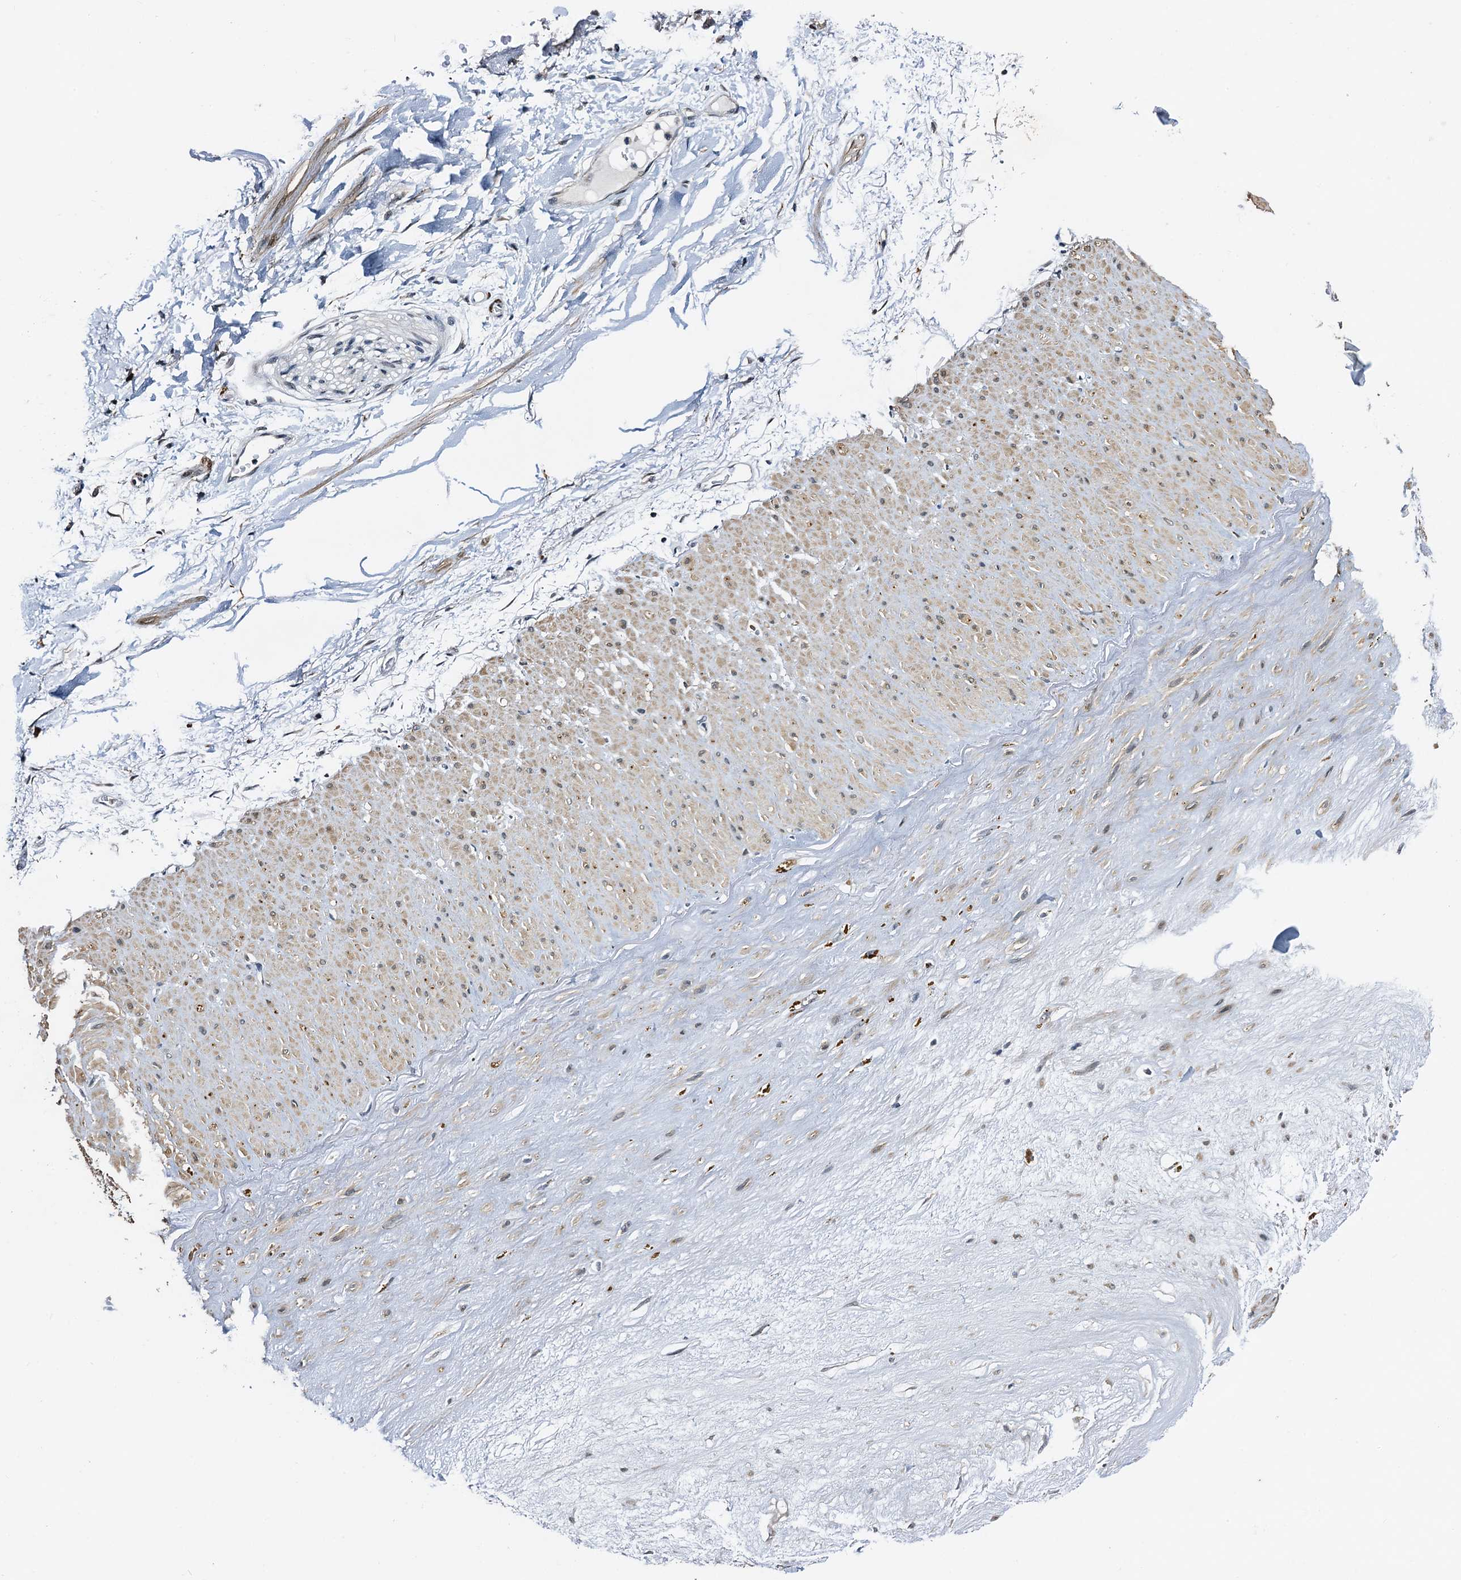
{"staining": {"intensity": "negative", "quantity": "none", "location": "none"}, "tissue": "adipose tissue", "cell_type": "Adipocytes", "image_type": "normal", "snomed": [{"axis": "morphology", "description": "Normal tissue, NOS"}, {"axis": "topography", "description": "Soft tissue"}], "caption": "Immunohistochemistry of benign adipose tissue shows no expression in adipocytes. The staining was performed using DAB (3,3'-diaminobenzidine) to visualize the protein expression in brown, while the nuclei were stained in blue with hematoxylin (Magnification: 20x).", "gene": "FAM222A", "patient": {"sex": "male", "age": 72}}